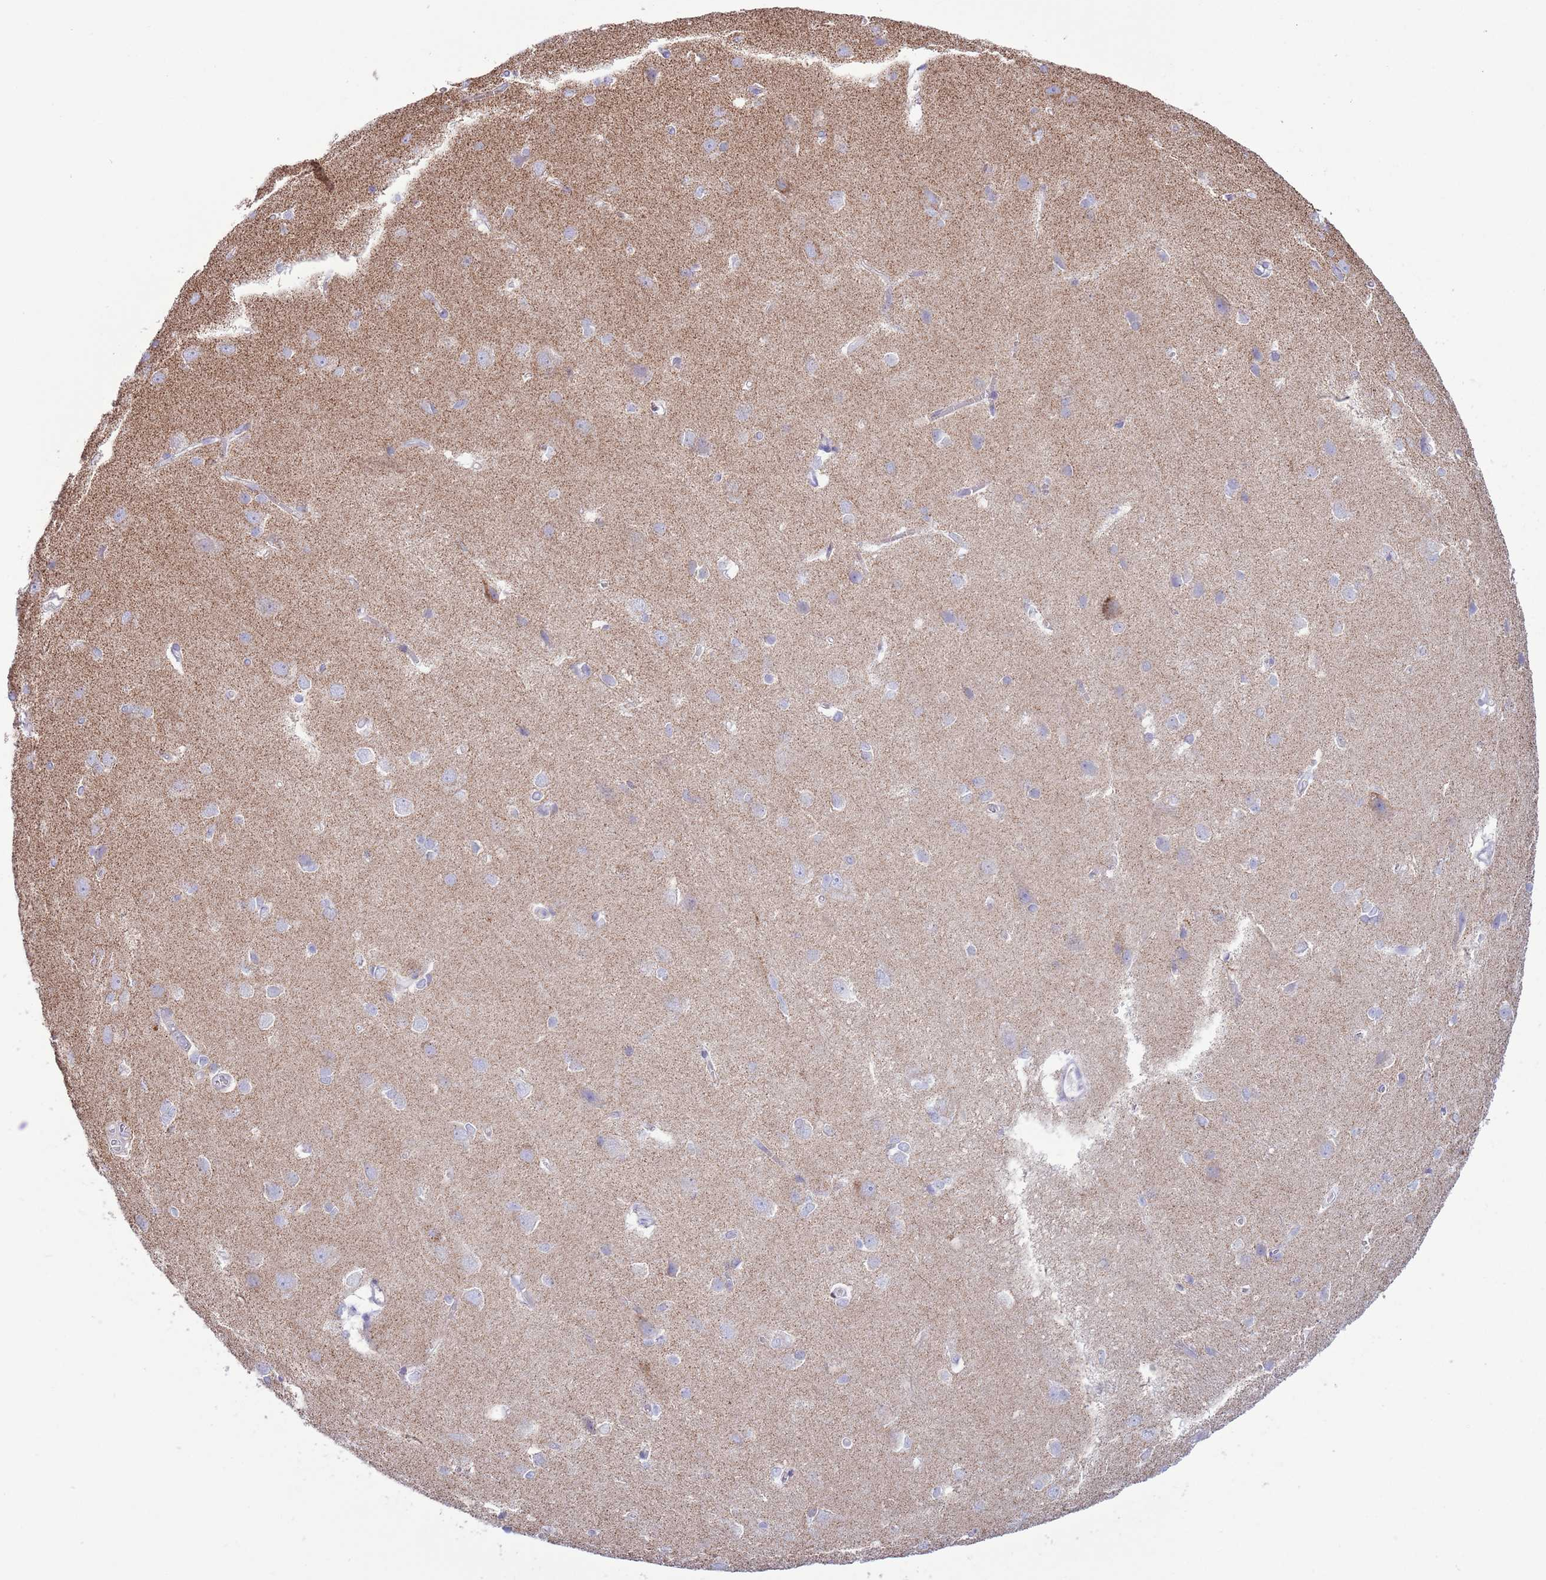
{"staining": {"intensity": "negative", "quantity": "none", "location": "none"}, "tissue": "cerebral cortex", "cell_type": "Endothelial cells", "image_type": "normal", "snomed": [{"axis": "morphology", "description": "Normal tissue, NOS"}, {"axis": "topography", "description": "Cerebral cortex"}], "caption": "IHC histopathology image of benign cerebral cortex: cerebral cortex stained with DAB (3,3'-diaminobenzidine) shows no significant protein positivity in endothelial cells.", "gene": "ATP6V1B1", "patient": {"sex": "male", "age": 37}}